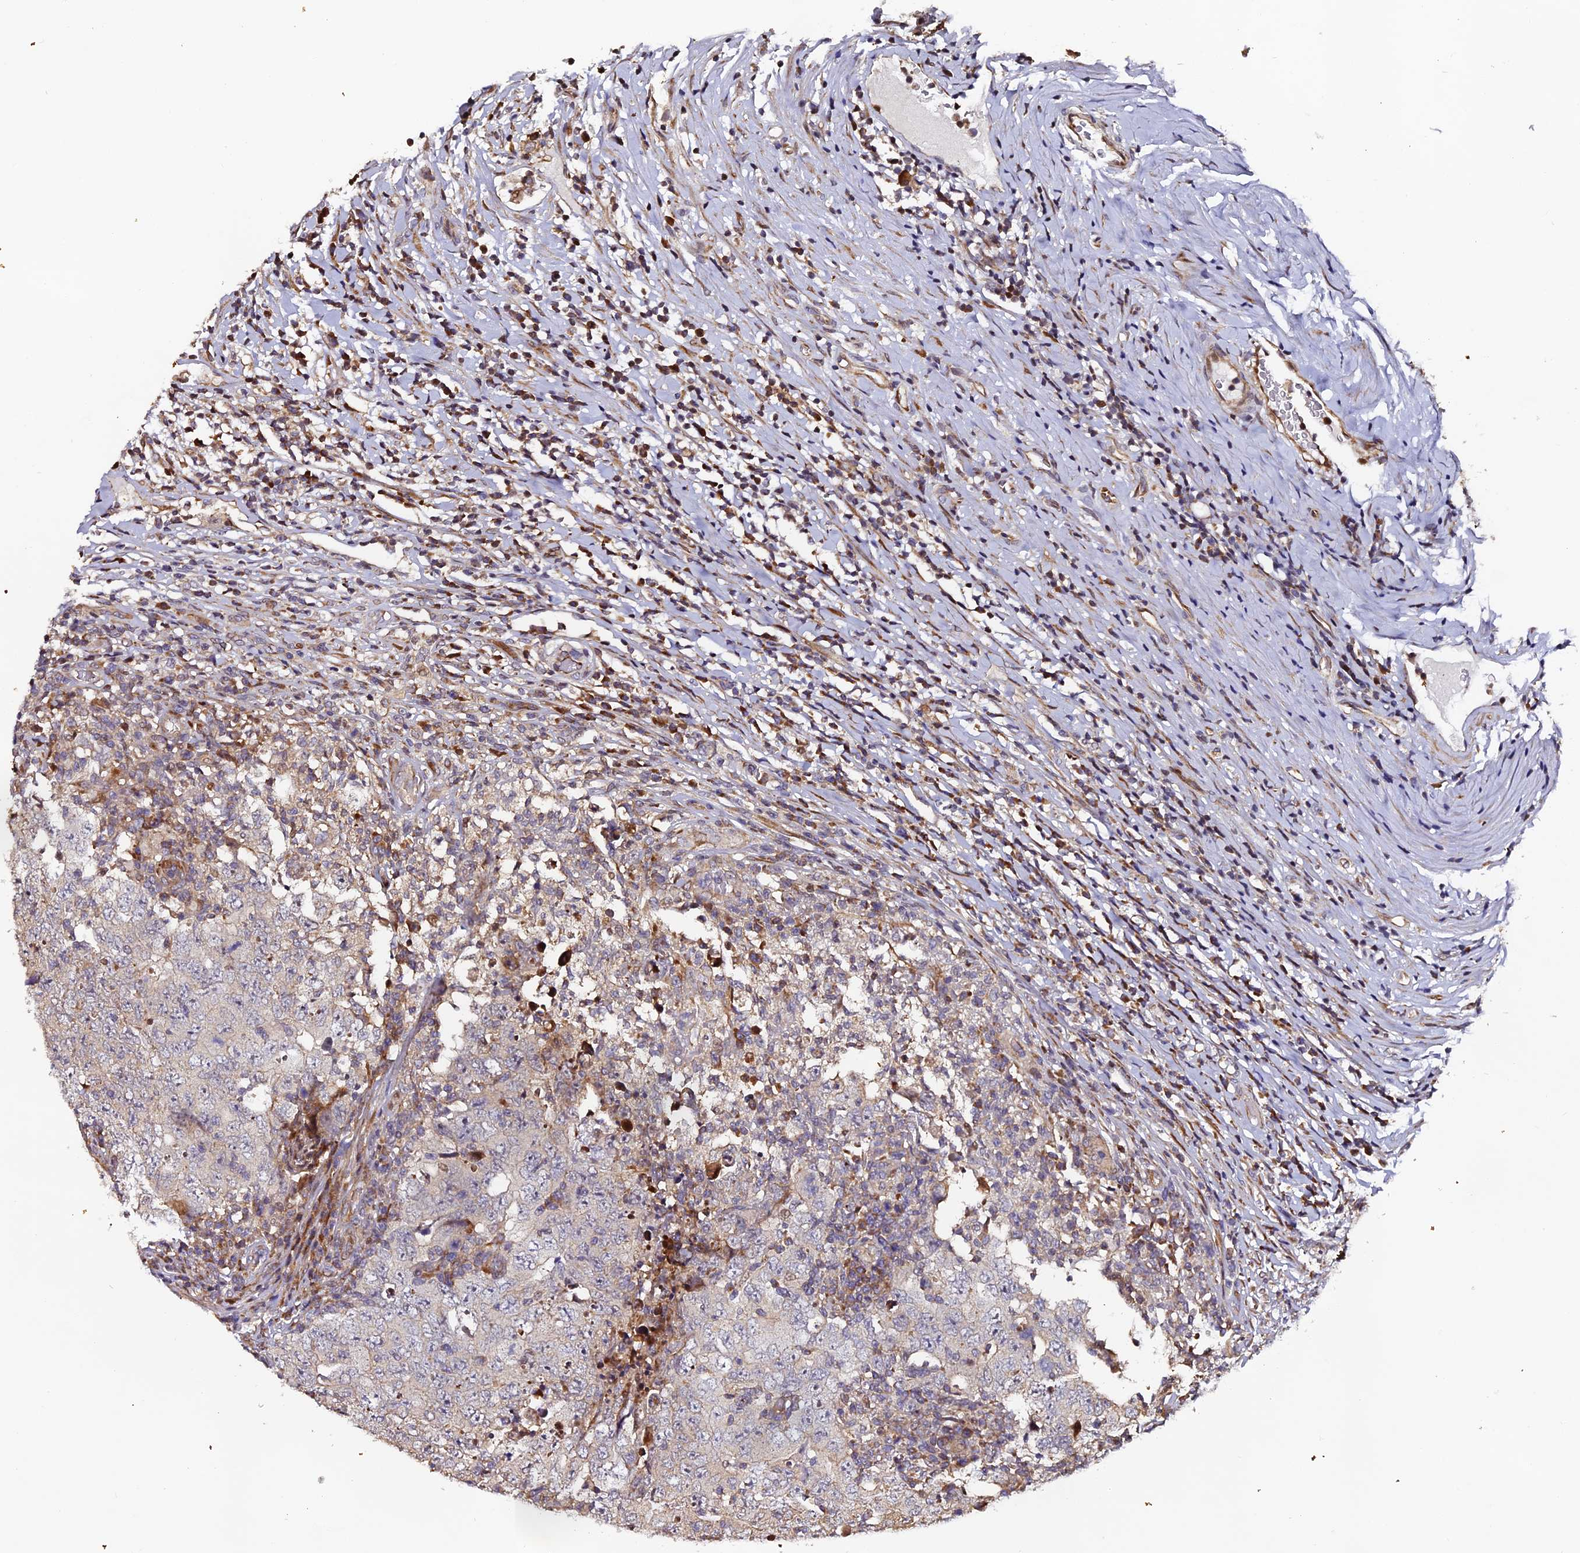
{"staining": {"intensity": "negative", "quantity": "none", "location": "none"}, "tissue": "testis cancer", "cell_type": "Tumor cells", "image_type": "cancer", "snomed": [{"axis": "morphology", "description": "Carcinoma, Embryonal, NOS"}, {"axis": "topography", "description": "Testis"}], "caption": "This image is of testis cancer stained with immunohistochemistry (IHC) to label a protein in brown with the nuclei are counter-stained blue. There is no staining in tumor cells.", "gene": "RAB28", "patient": {"sex": "male", "age": 26}}